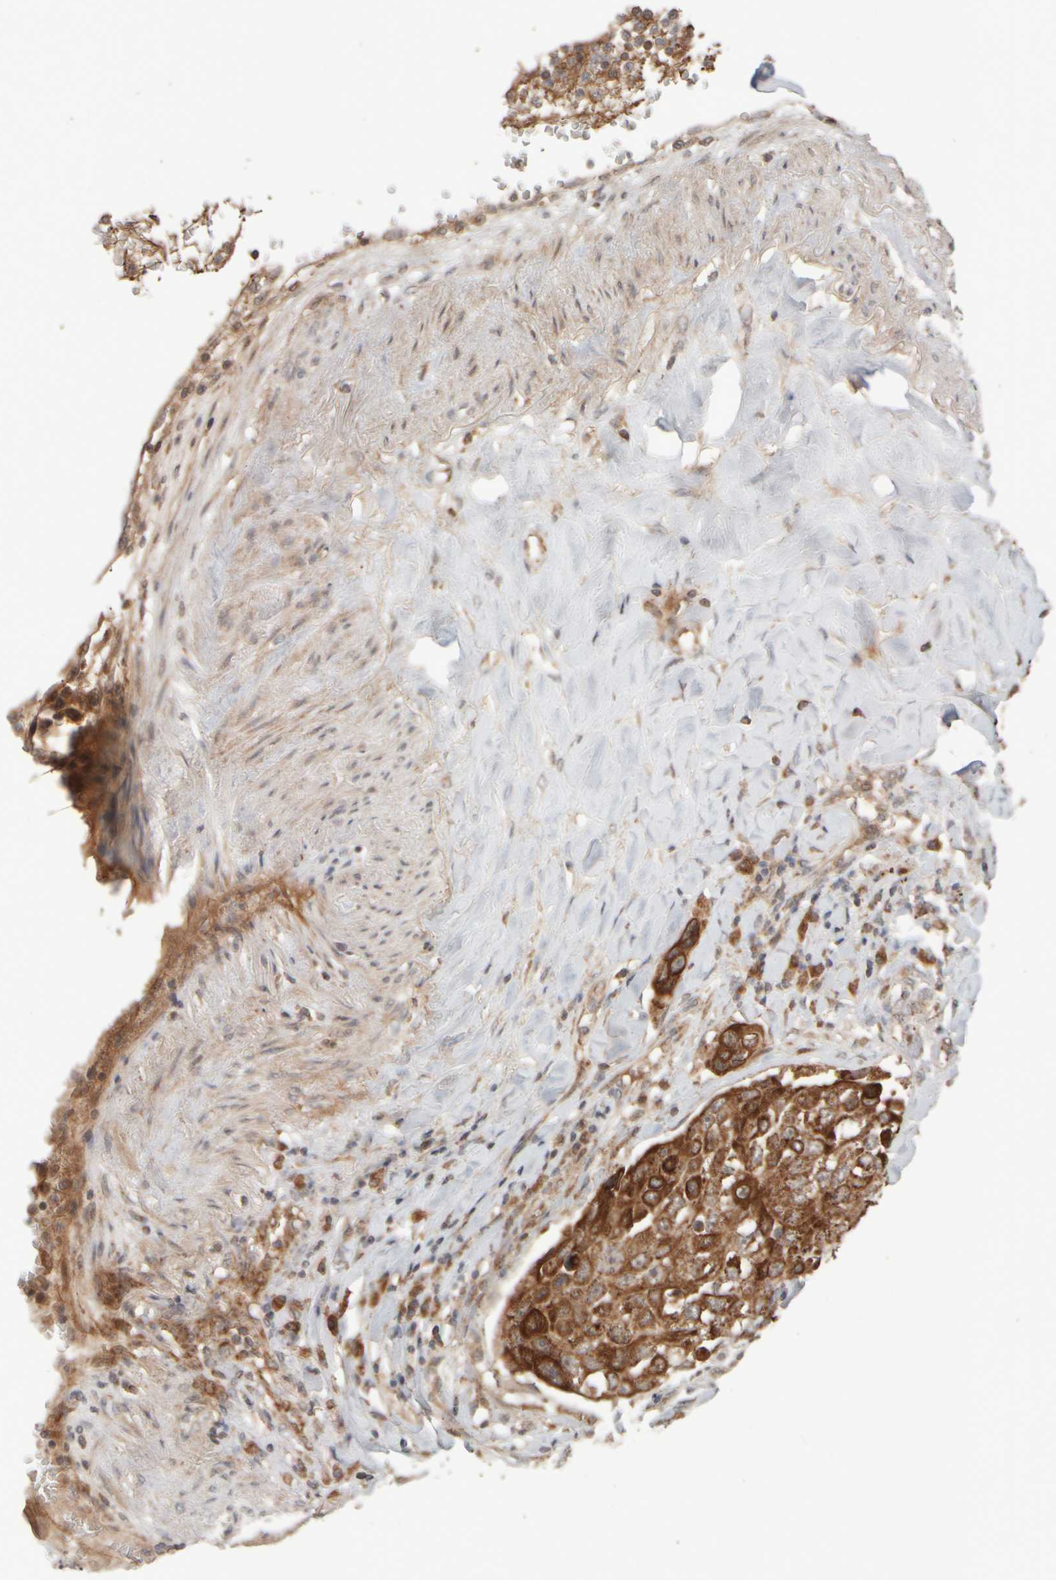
{"staining": {"intensity": "strong", "quantity": ">75%", "location": "cytoplasmic/membranous"}, "tissue": "lung cancer", "cell_type": "Tumor cells", "image_type": "cancer", "snomed": [{"axis": "morphology", "description": "Squamous cell carcinoma, NOS"}, {"axis": "topography", "description": "Lung"}], "caption": "Tumor cells exhibit strong cytoplasmic/membranous expression in approximately >75% of cells in lung cancer.", "gene": "EIF2B3", "patient": {"sex": "male", "age": 61}}